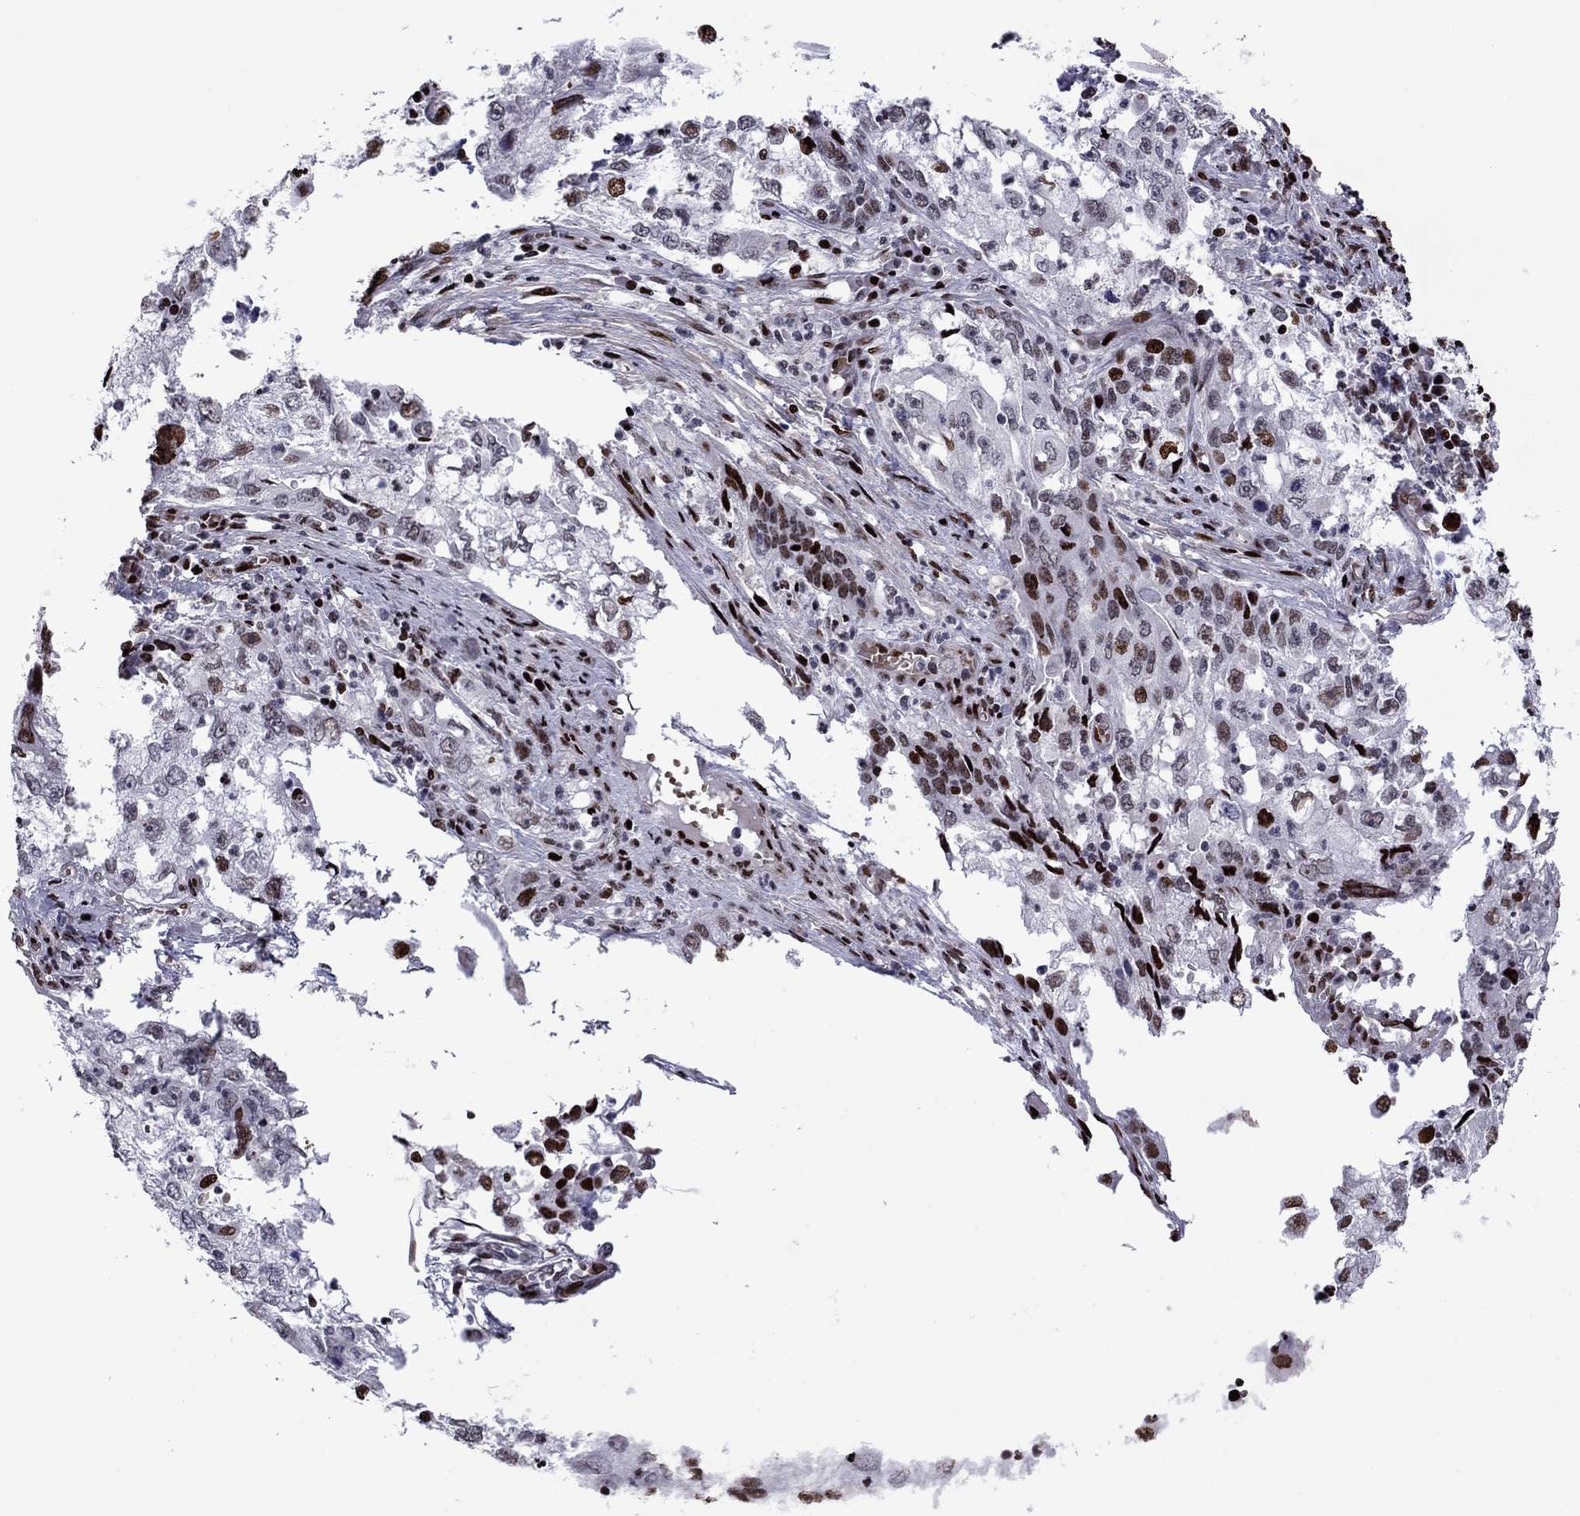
{"staining": {"intensity": "strong", "quantity": "<25%", "location": "nuclear"}, "tissue": "cervical cancer", "cell_type": "Tumor cells", "image_type": "cancer", "snomed": [{"axis": "morphology", "description": "Squamous cell carcinoma, NOS"}, {"axis": "topography", "description": "Cervix"}], "caption": "Immunohistochemistry (IHC) of human cervical cancer reveals medium levels of strong nuclear expression in approximately <25% of tumor cells.", "gene": "LIMK1", "patient": {"sex": "female", "age": 36}}